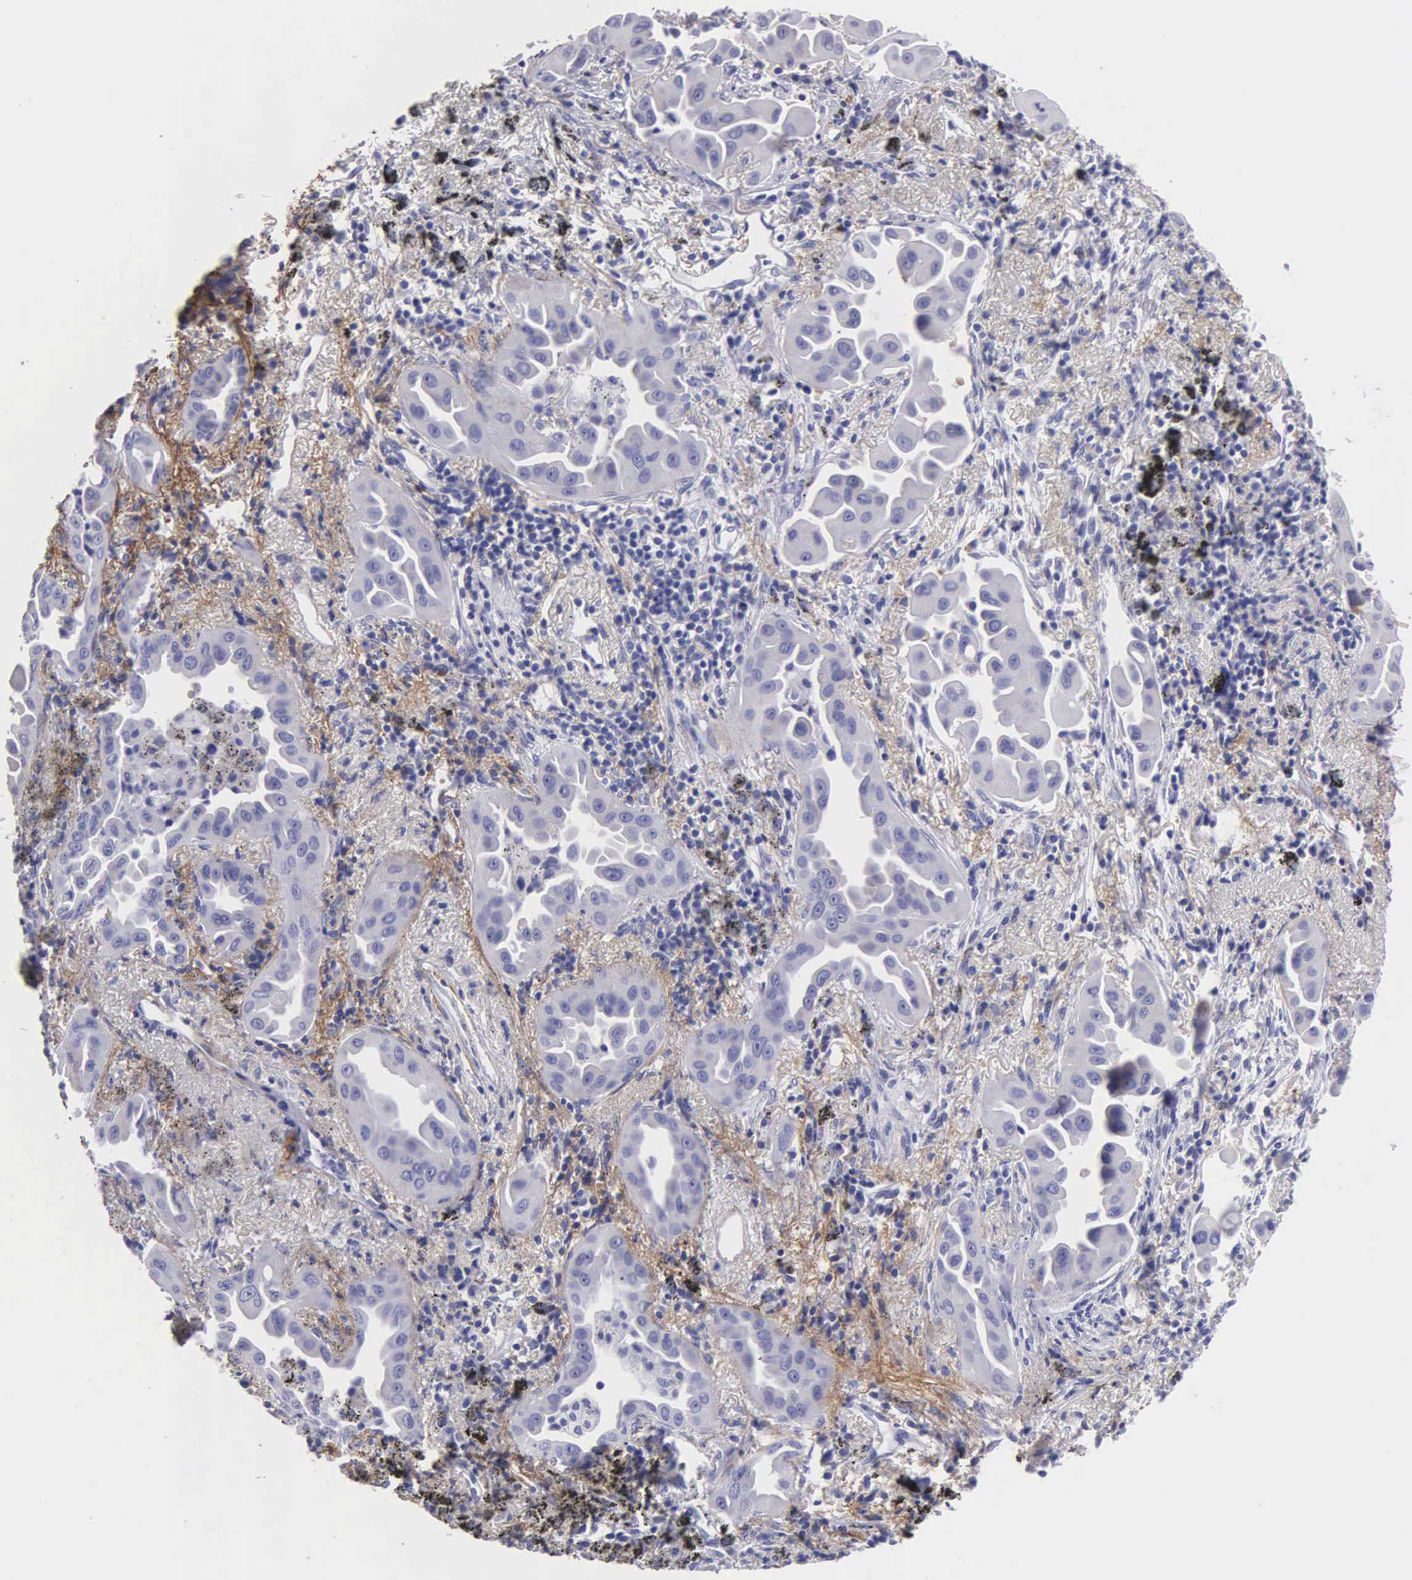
{"staining": {"intensity": "negative", "quantity": "none", "location": "none"}, "tissue": "lung cancer", "cell_type": "Tumor cells", "image_type": "cancer", "snomed": [{"axis": "morphology", "description": "Adenocarcinoma, NOS"}, {"axis": "topography", "description": "Lung"}], "caption": "A histopathology image of lung cancer stained for a protein demonstrates no brown staining in tumor cells. (Brightfield microscopy of DAB (3,3'-diaminobenzidine) immunohistochemistry (IHC) at high magnification).", "gene": "FBLN5", "patient": {"sex": "male", "age": 68}}